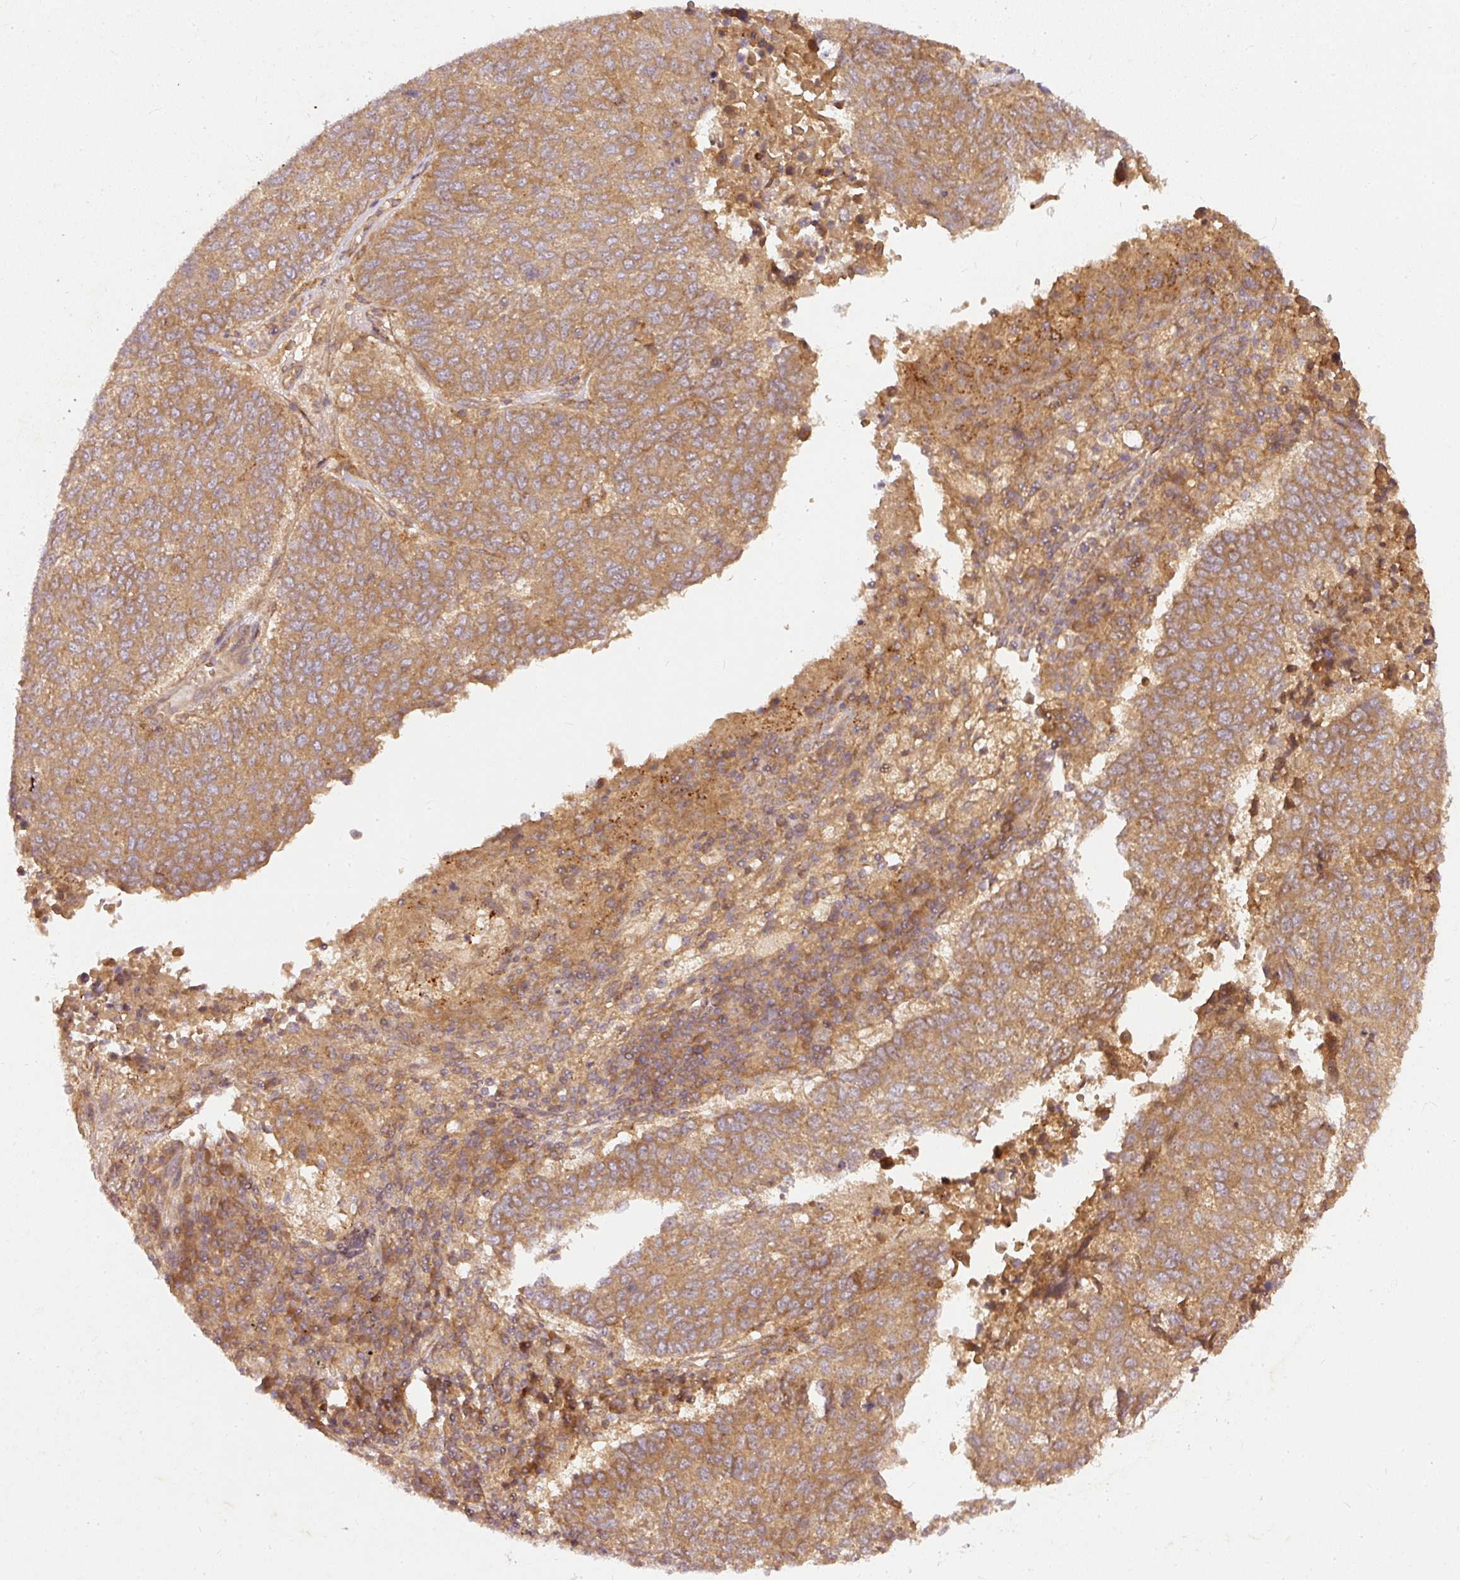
{"staining": {"intensity": "moderate", "quantity": ">75%", "location": "cytoplasmic/membranous"}, "tissue": "lung cancer", "cell_type": "Tumor cells", "image_type": "cancer", "snomed": [{"axis": "morphology", "description": "Squamous cell carcinoma, NOS"}, {"axis": "topography", "description": "Lung"}], "caption": "Protein positivity by IHC exhibits moderate cytoplasmic/membranous staining in approximately >75% of tumor cells in squamous cell carcinoma (lung).", "gene": "ZNF580", "patient": {"sex": "male", "age": 73}}